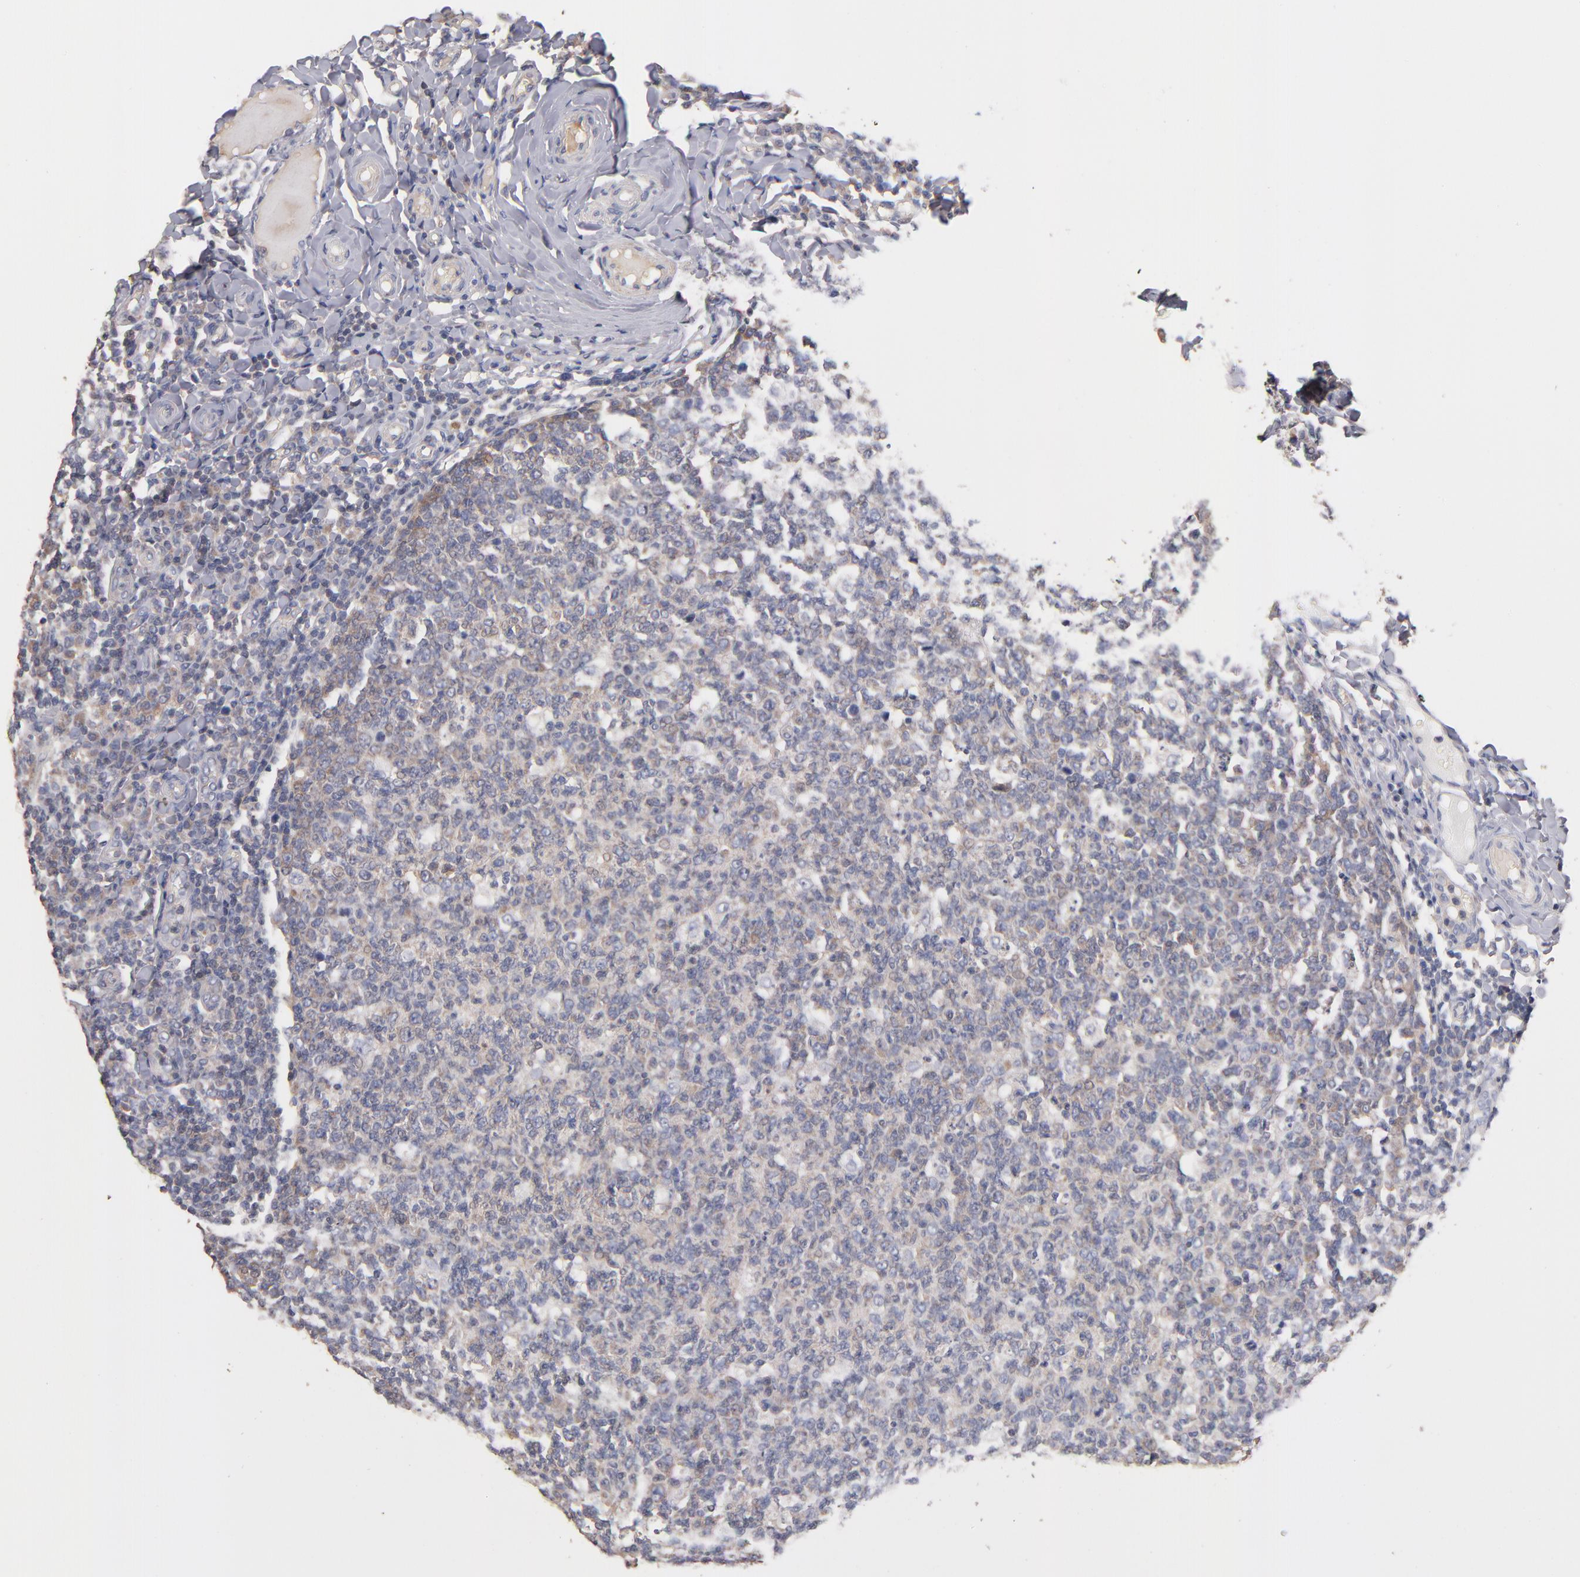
{"staining": {"intensity": "weak", "quantity": "25%-75%", "location": "cytoplasmic/membranous"}, "tissue": "tonsil", "cell_type": "Germinal center cells", "image_type": "normal", "snomed": [{"axis": "morphology", "description": "Normal tissue, NOS"}, {"axis": "topography", "description": "Tonsil"}], "caption": "A low amount of weak cytoplasmic/membranous staining is seen in about 25%-75% of germinal center cells in benign tonsil. (DAB (3,3'-diaminobenzidine) = brown stain, brightfield microscopy at high magnification).", "gene": "DACT1", "patient": {"sex": "male", "age": 6}}